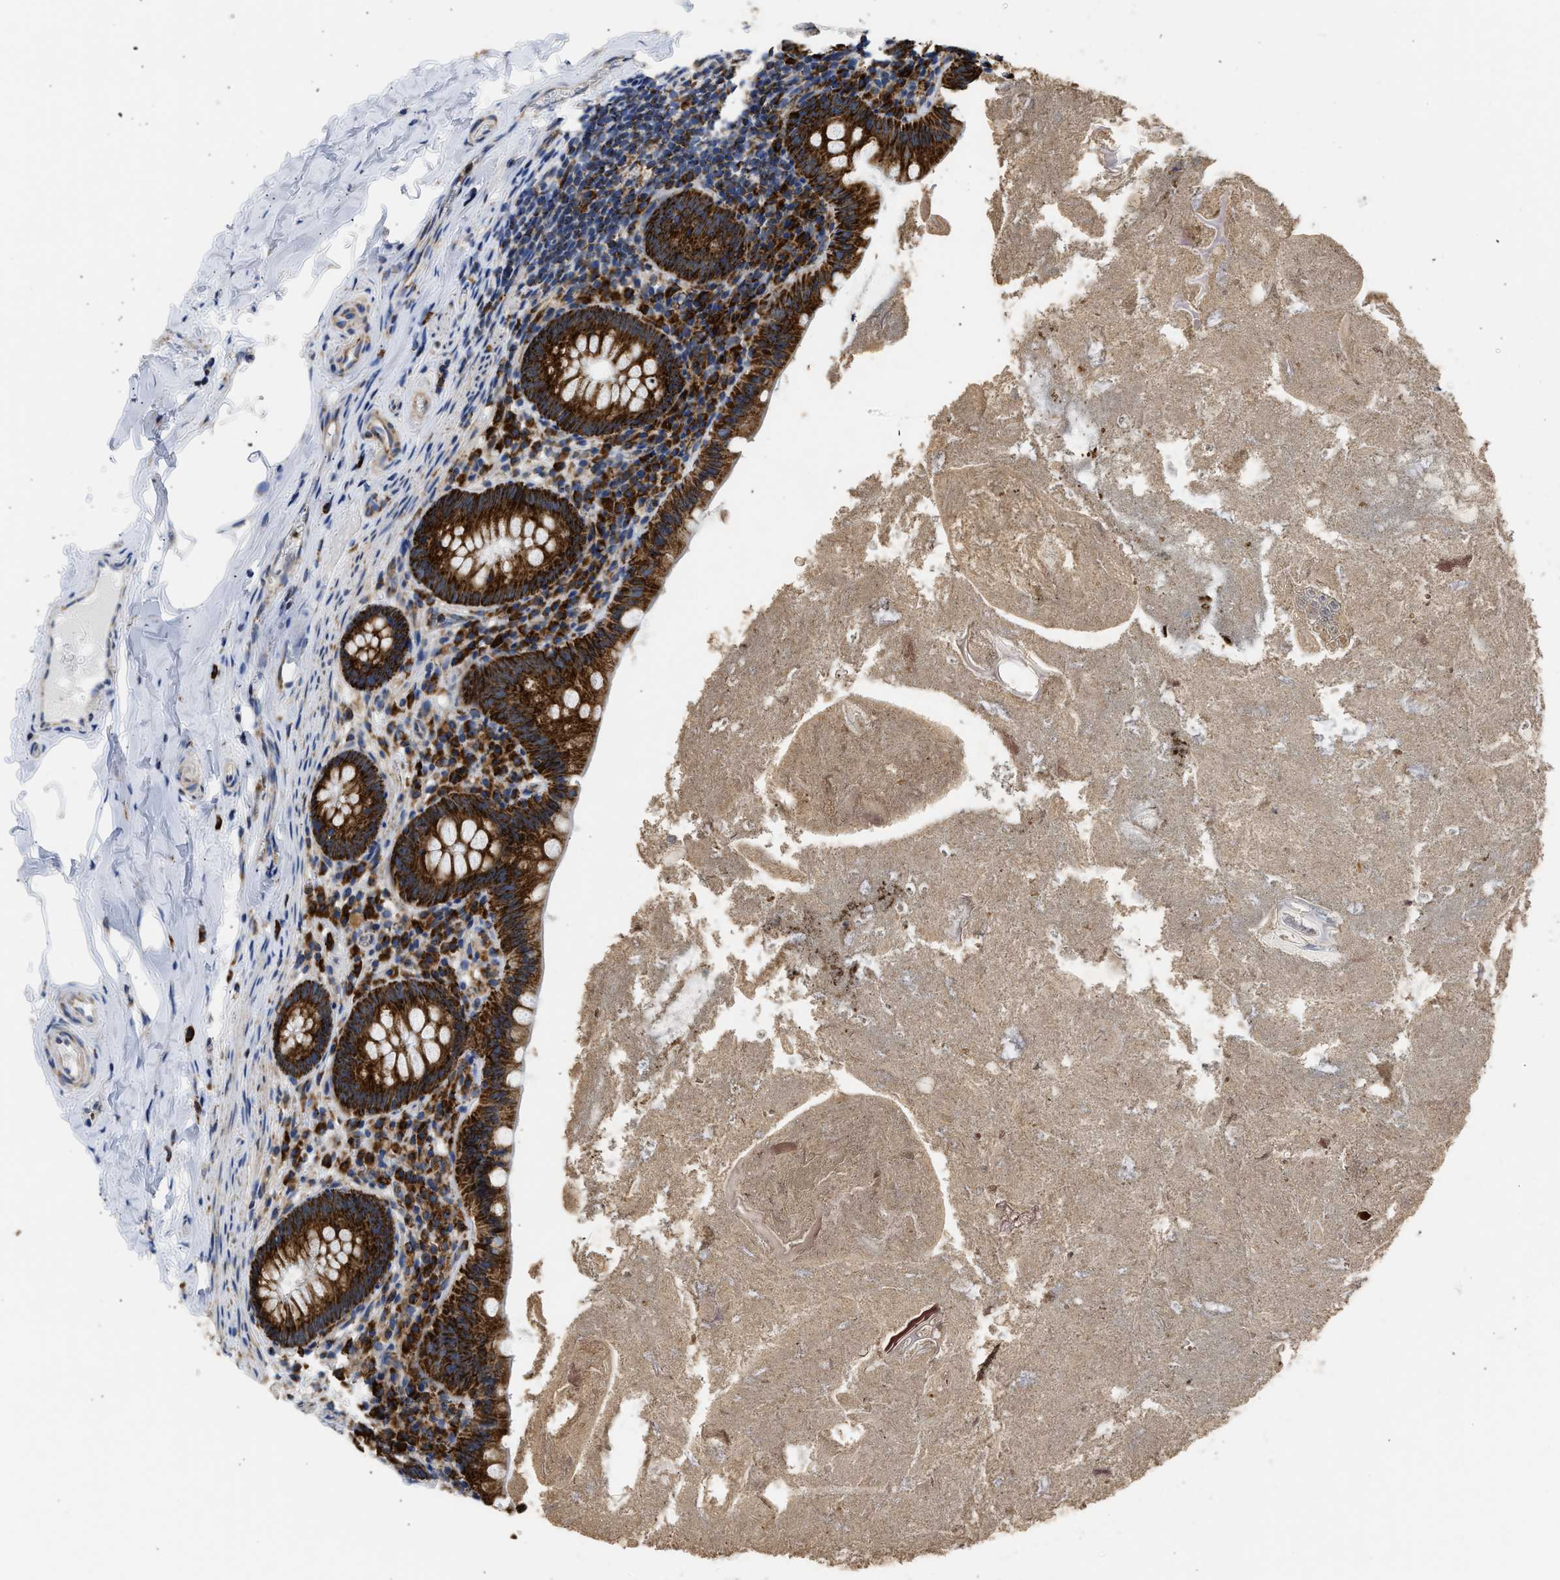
{"staining": {"intensity": "strong", "quantity": ">75%", "location": "cytoplasmic/membranous"}, "tissue": "appendix", "cell_type": "Glandular cells", "image_type": "normal", "snomed": [{"axis": "morphology", "description": "Normal tissue, NOS"}, {"axis": "topography", "description": "Appendix"}], "caption": "Protein staining of unremarkable appendix exhibits strong cytoplasmic/membranous expression in approximately >75% of glandular cells. (DAB (3,3'-diaminobenzidine) IHC with brightfield microscopy, high magnification).", "gene": "CYCS", "patient": {"sex": "male", "age": 52}}